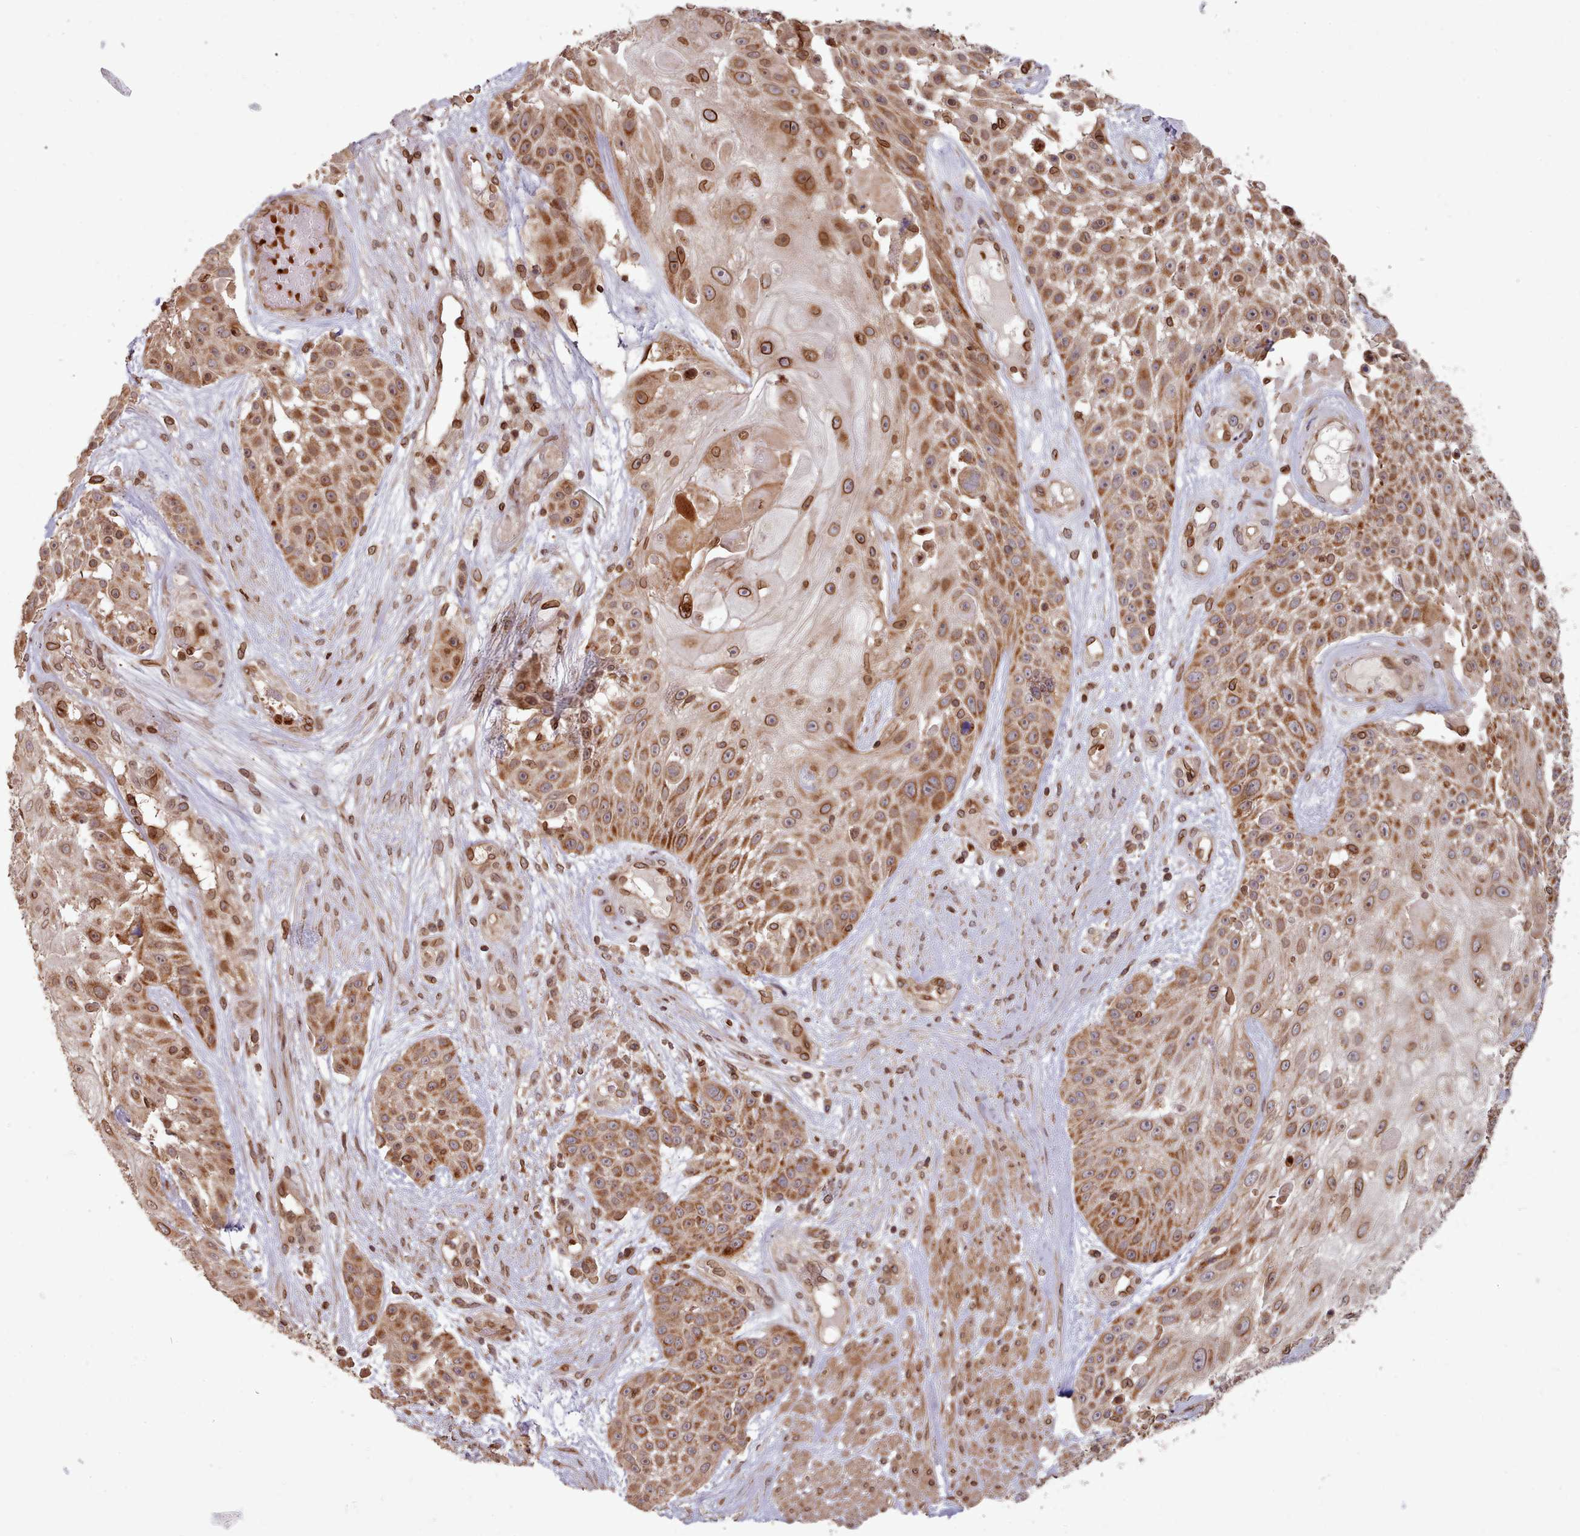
{"staining": {"intensity": "moderate", "quantity": ">75%", "location": "cytoplasmic/membranous,nuclear"}, "tissue": "skin cancer", "cell_type": "Tumor cells", "image_type": "cancer", "snomed": [{"axis": "morphology", "description": "Squamous cell carcinoma, NOS"}, {"axis": "topography", "description": "Skin"}], "caption": "This micrograph shows skin cancer (squamous cell carcinoma) stained with immunohistochemistry (IHC) to label a protein in brown. The cytoplasmic/membranous and nuclear of tumor cells show moderate positivity for the protein. Nuclei are counter-stained blue.", "gene": "TOR1AIP1", "patient": {"sex": "female", "age": 86}}